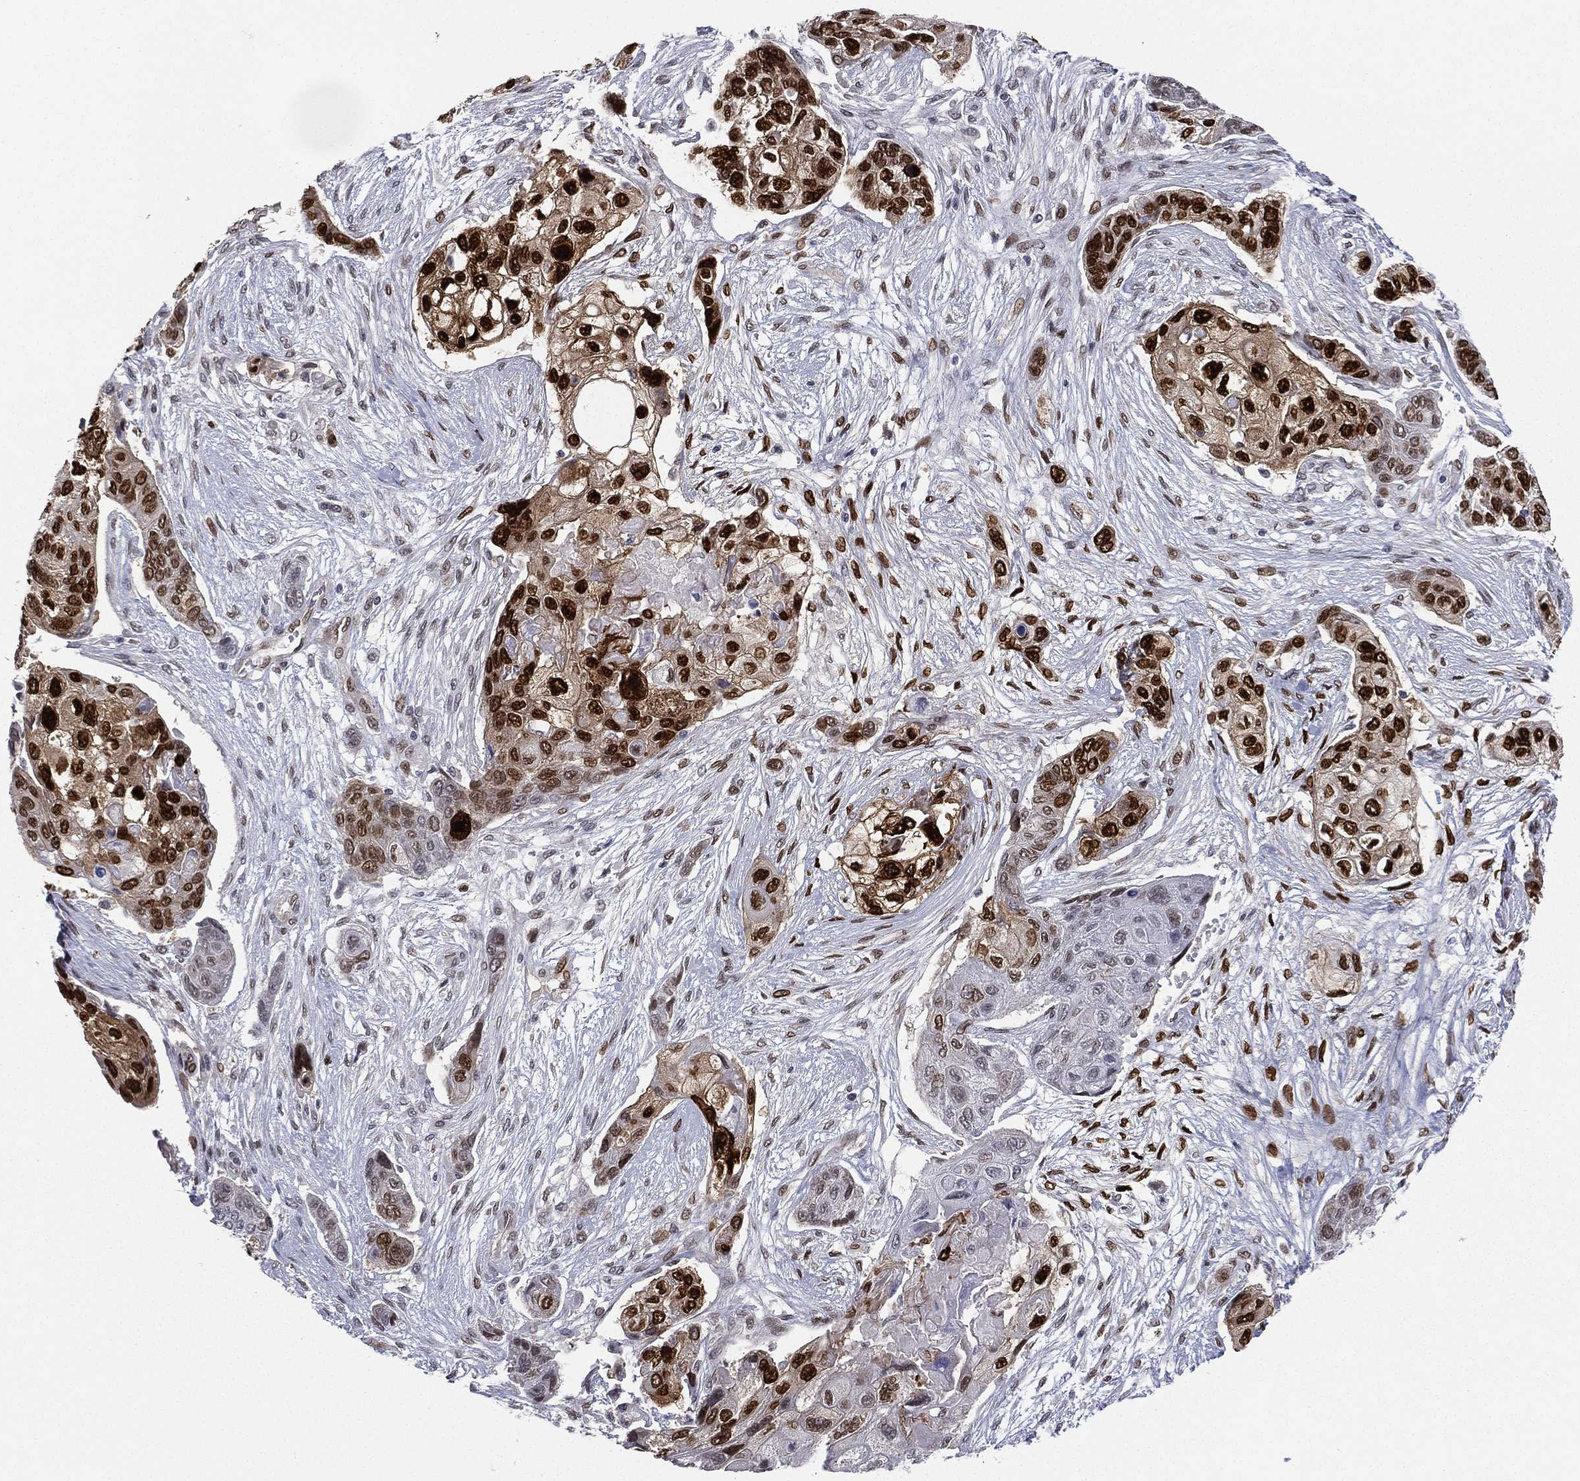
{"staining": {"intensity": "strong", "quantity": "25%-75%", "location": "cytoplasmic/membranous,nuclear"}, "tissue": "lung cancer", "cell_type": "Tumor cells", "image_type": "cancer", "snomed": [{"axis": "morphology", "description": "Squamous cell carcinoma, NOS"}, {"axis": "topography", "description": "Lung"}], "caption": "Lung cancer (squamous cell carcinoma) stained with immunohistochemistry displays strong cytoplasmic/membranous and nuclear staining in approximately 25%-75% of tumor cells.", "gene": "LMNB1", "patient": {"sex": "male", "age": 69}}